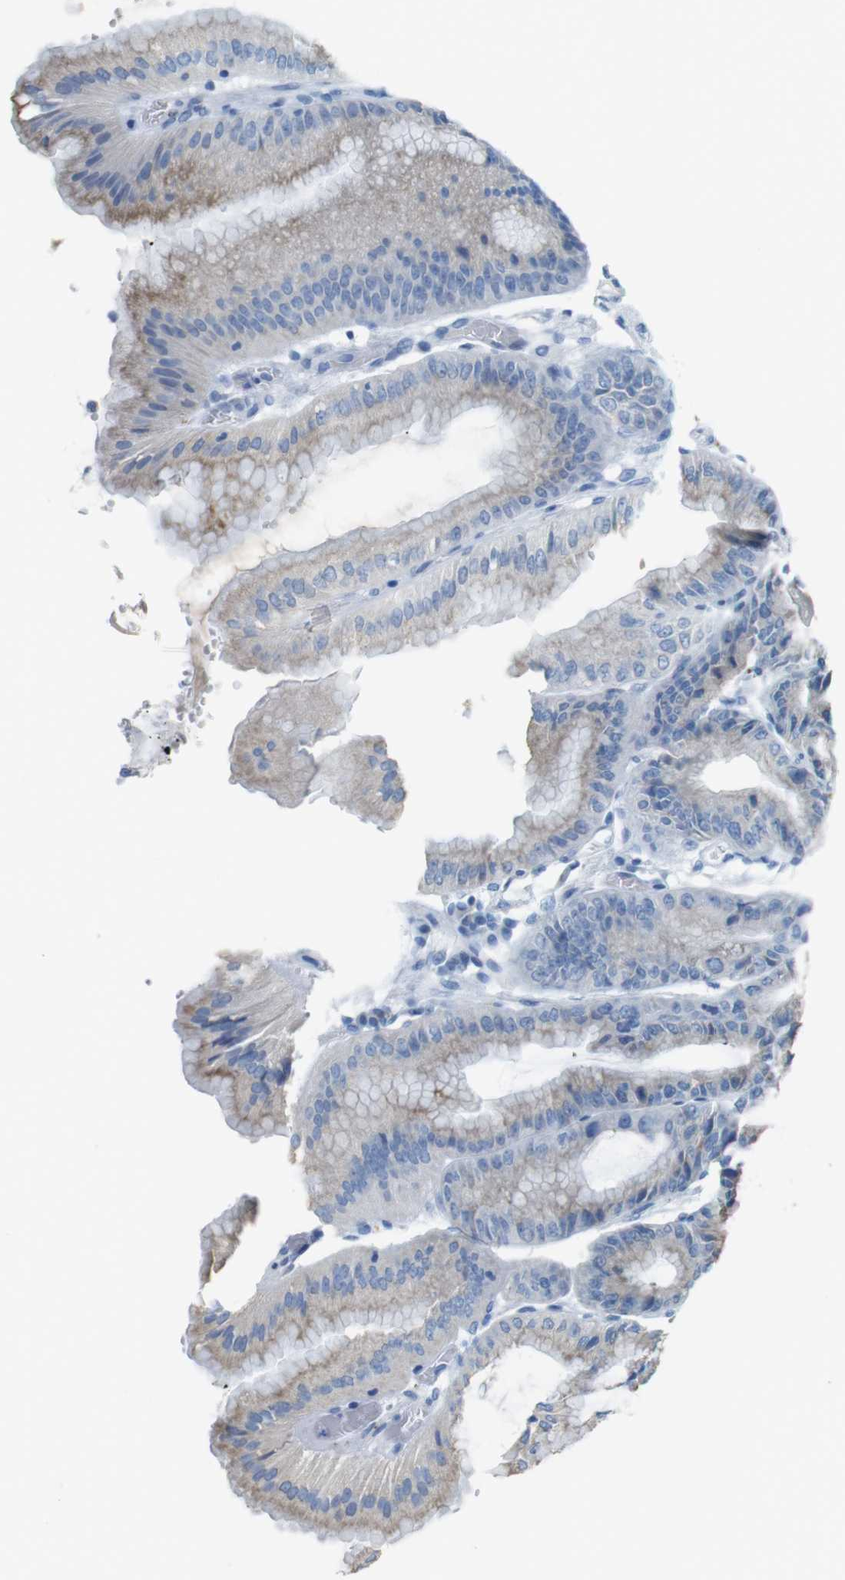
{"staining": {"intensity": "moderate", "quantity": "<25%", "location": "cytoplasmic/membranous"}, "tissue": "stomach", "cell_type": "Glandular cells", "image_type": "normal", "snomed": [{"axis": "morphology", "description": "Normal tissue, NOS"}, {"axis": "topography", "description": "Stomach, lower"}], "caption": "Moderate cytoplasmic/membranous expression is present in approximately <25% of glandular cells in normal stomach.", "gene": "YIPF1", "patient": {"sex": "male", "age": 71}}